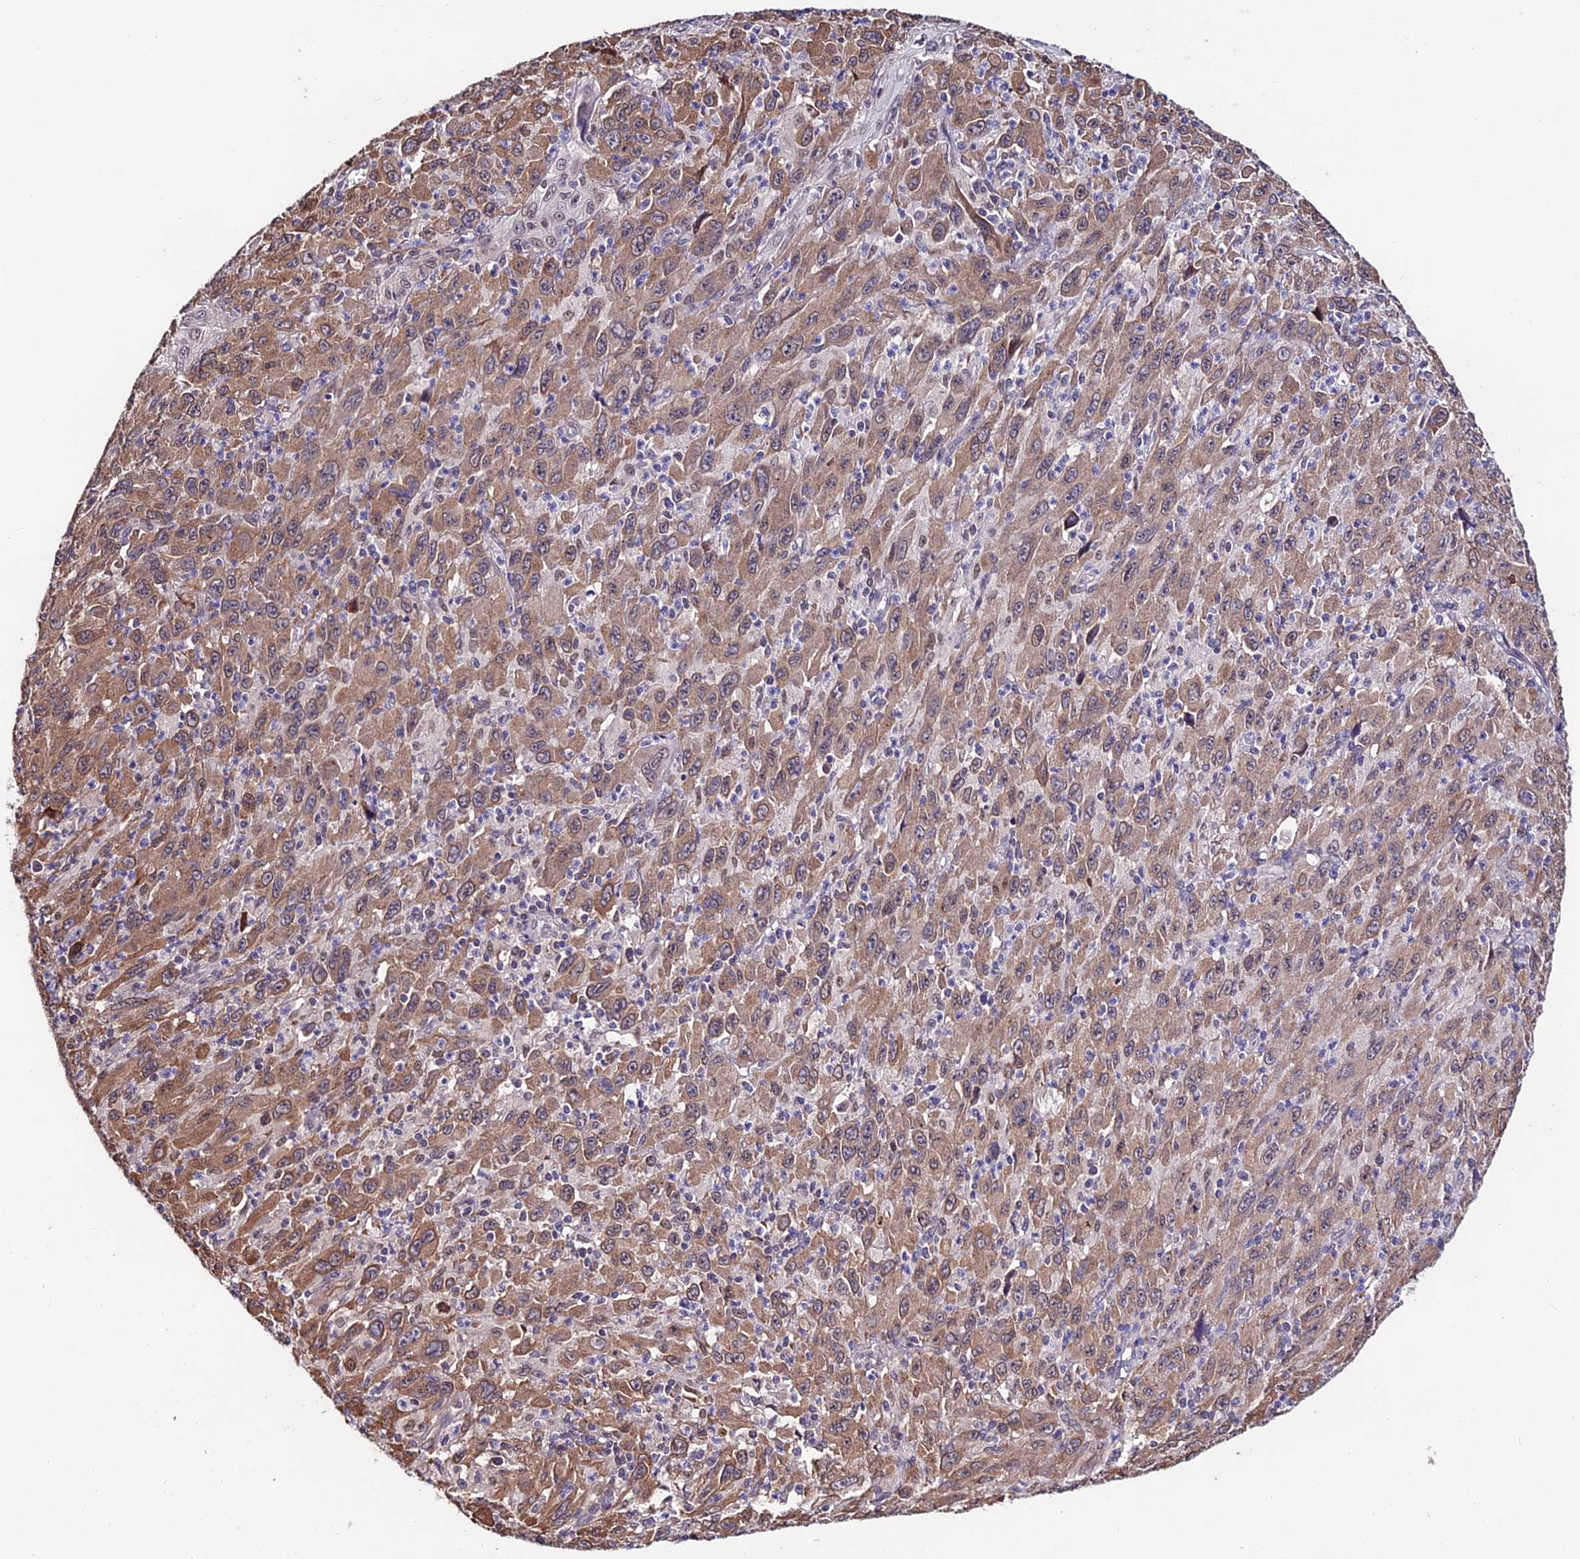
{"staining": {"intensity": "moderate", "quantity": "25%-75%", "location": "cytoplasmic/membranous,nuclear"}, "tissue": "melanoma", "cell_type": "Tumor cells", "image_type": "cancer", "snomed": [{"axis": "morphology", "description": "Malignant melanoma, Metastatic site"}, {"axis": "topography", "description": "Skin"}], "caption": "Immunohistochemical staining of human malignant melanoma (metastatic site) reveals moderate cytoplasmic/membranous and nuclear protein positivity in about 25%-75% of tumor cells. The staining was performed using DAB, with brown indicating positive protein expression. Nuclei are stained blue with hematoxylin.", "gene": "INPP4A", "patient": {"sex": "female", "age": 56}}